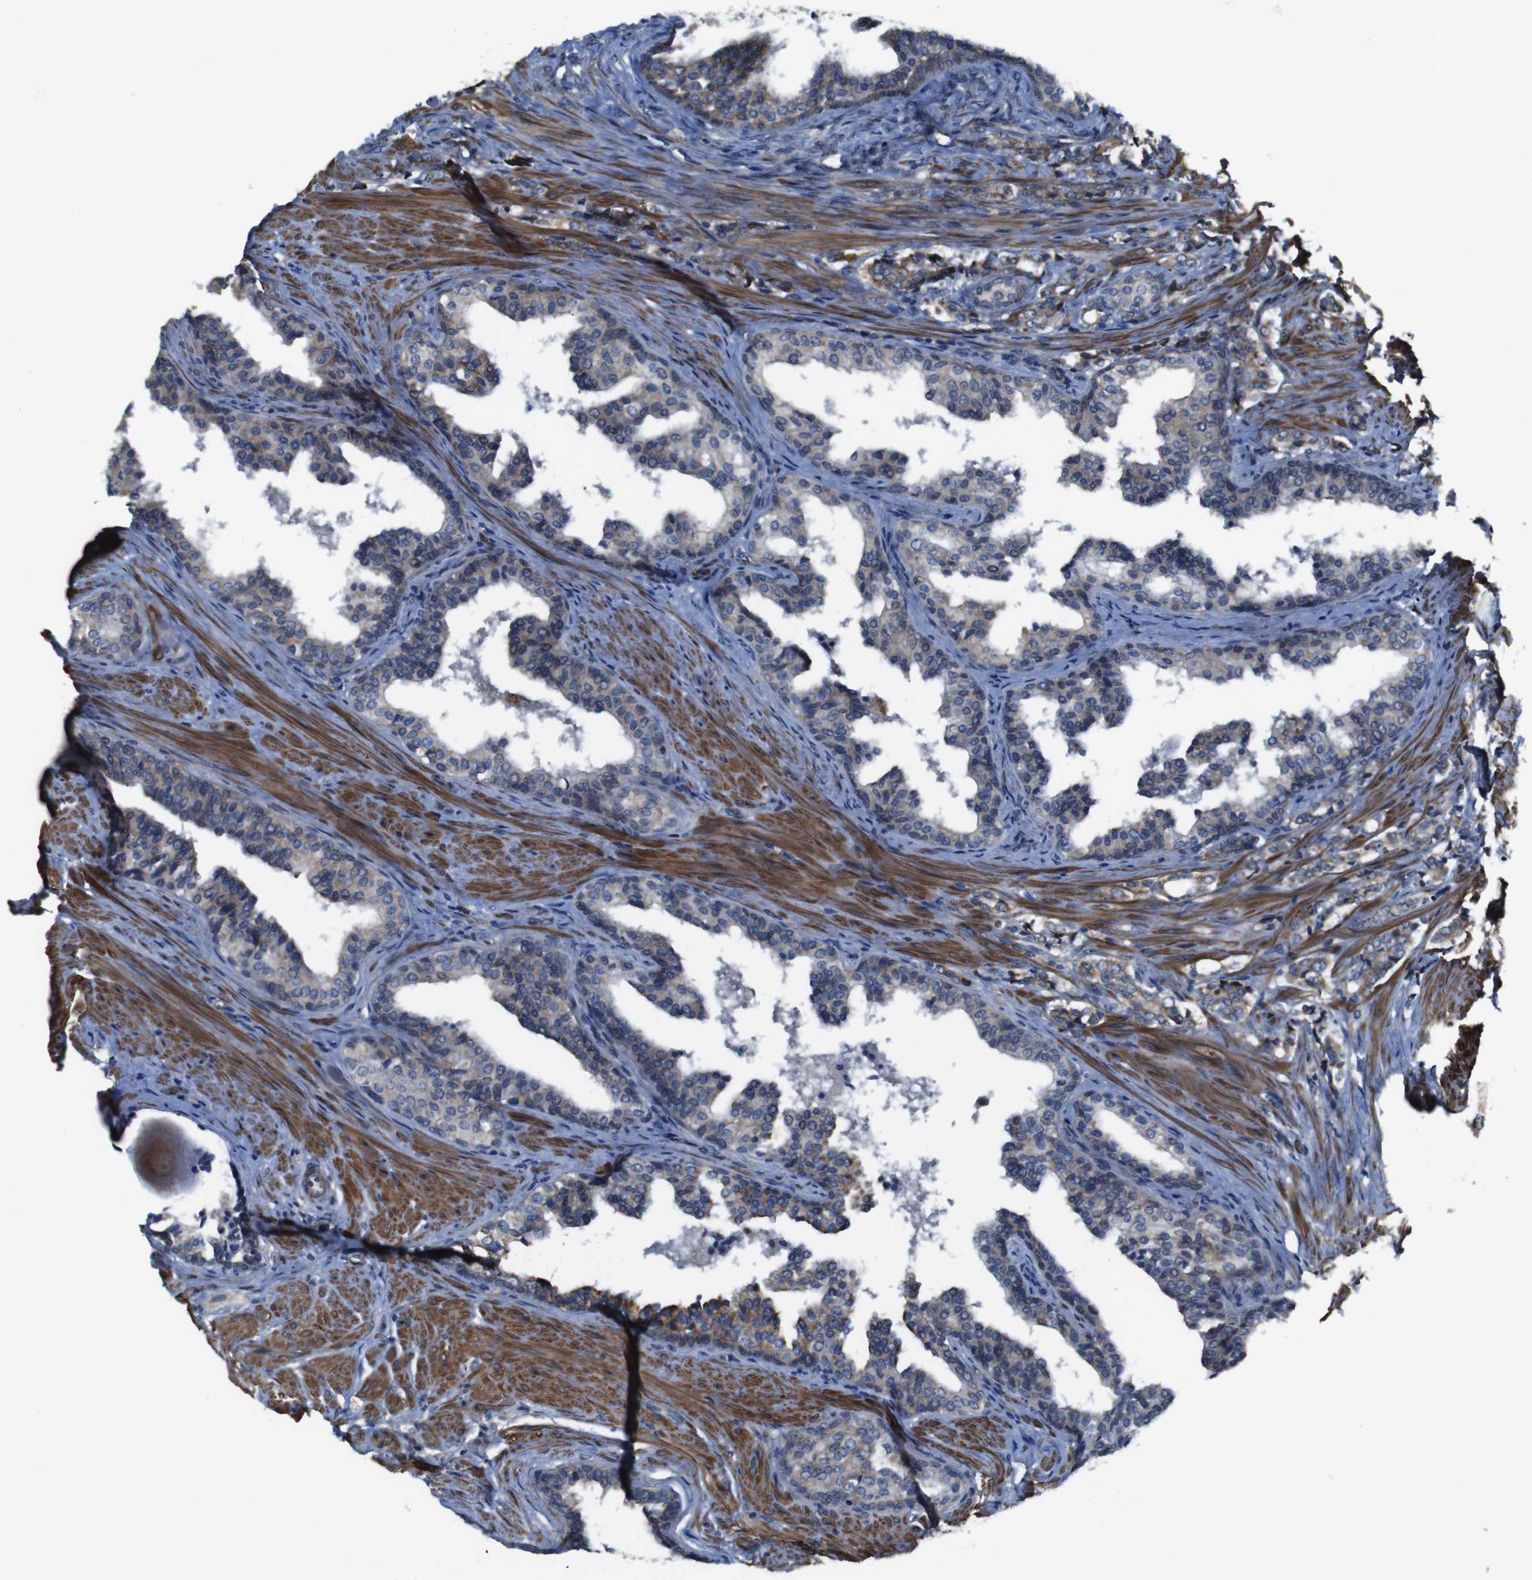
{"staining": {"intensity": "weak", "quantity": ">75%", "location": "cytoplasmic/membranous"}, "tissue": "prostate cancer", "cell_type": "Tumor cells", "image_type": "cancer", "snomed": [{"axis": "morphology", "description": "Adenocarcinoma, Low grade"}, {"axis": "topography", "description": "Prostate"}], "caption": "Prostate cancer stained with a protein marker displays weak staining in tumor cells.", "gene": "GGT7", "patient": {"sex": "male", "age": 60}}